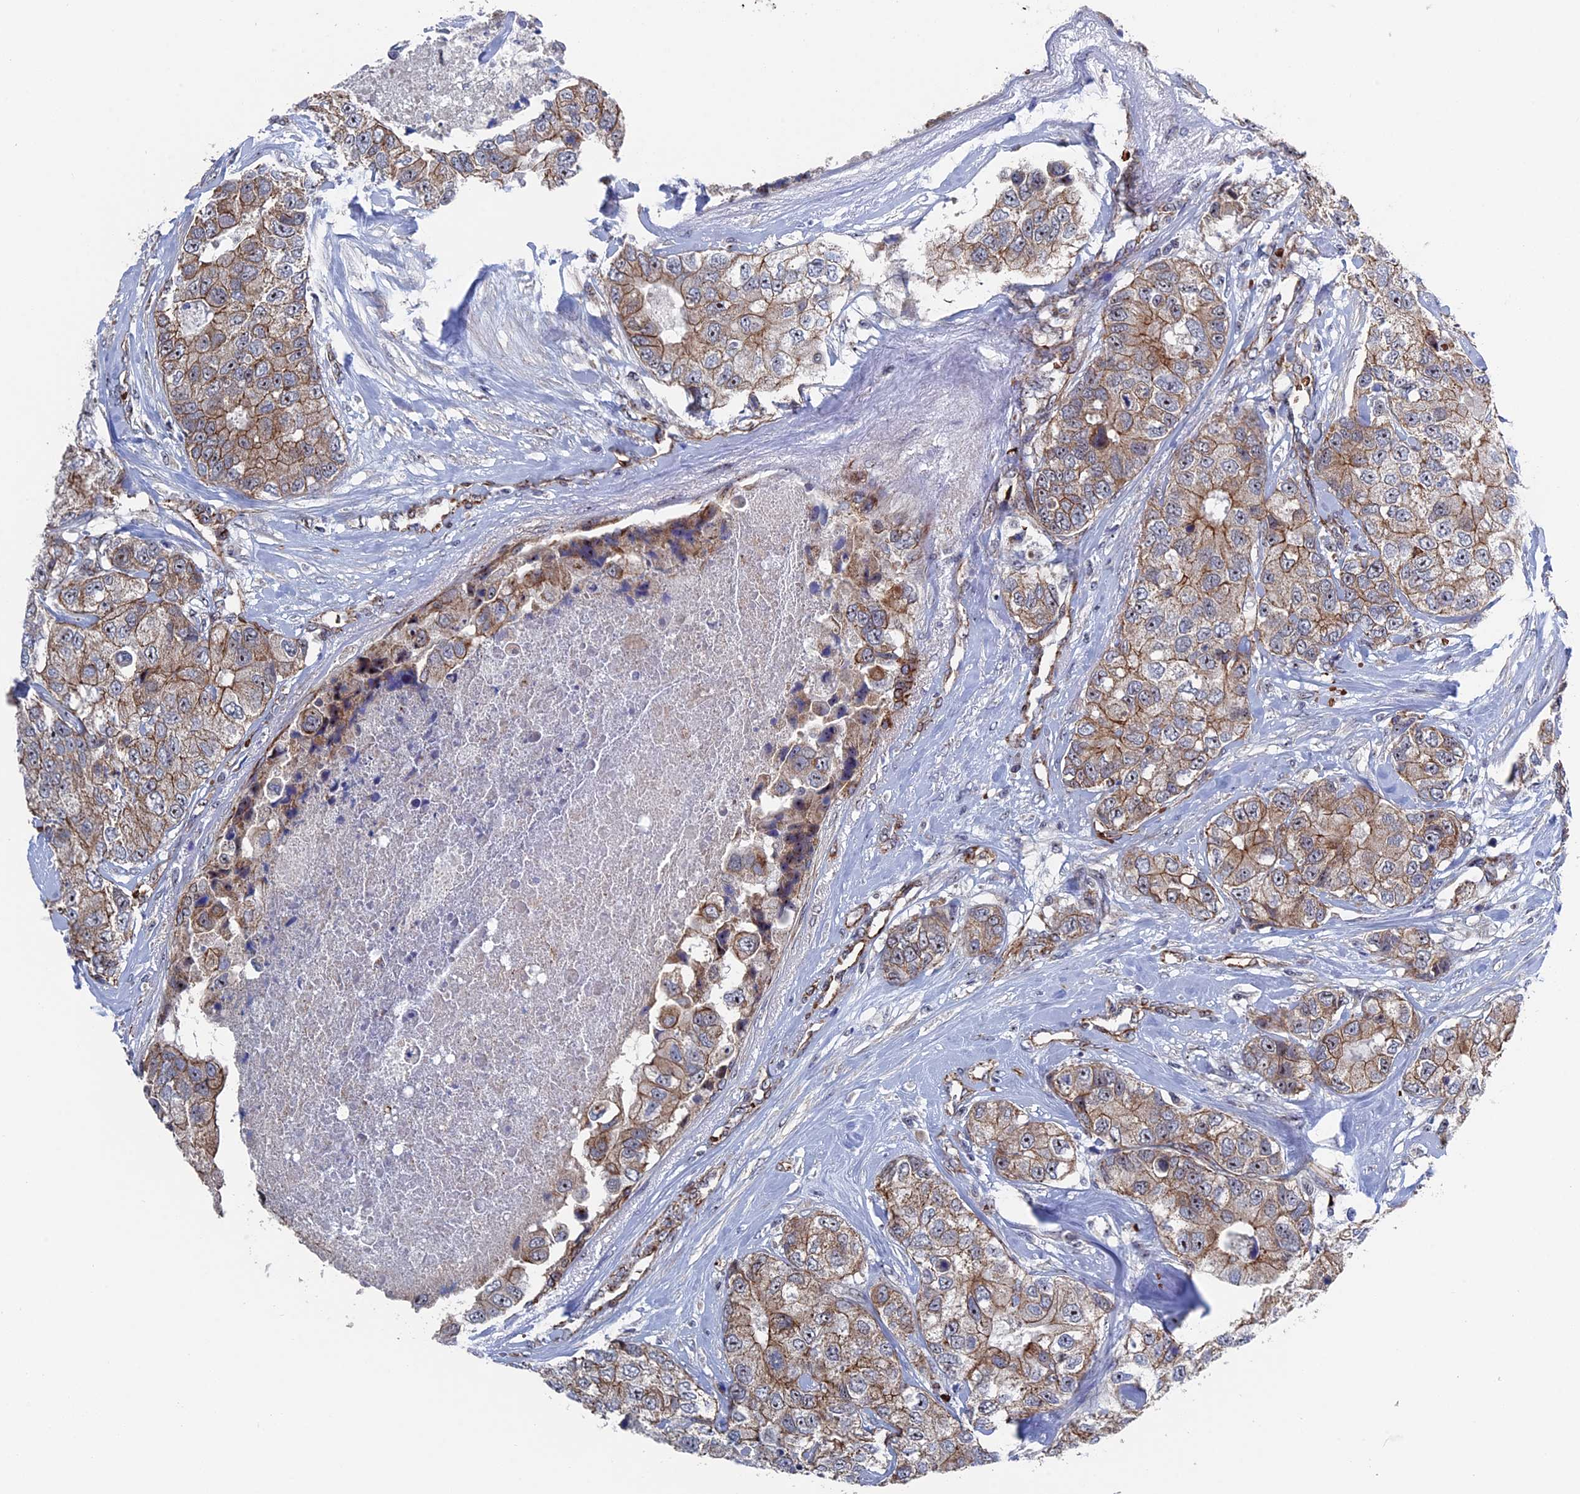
{"staining": {"intensity": "moderate", "quantity": ">75%", "location": "cytoplasmic/membranous"}, "tissue": "breast cancer", "cell_type": "Tumor cells", "image_type": "cancer", "snomed": [{"axis": "morphology", "description": "Duct carcinoma"}, {"axis": "topography", "description": "Breast"}], "caption": "Tumor cells reveal medium levels of moderate cytoplasmic/membranous expression in about >75% of cells in breast cancer.", "gene": "EXOSC9", "patient": {"sex": "female", "age": 62}}